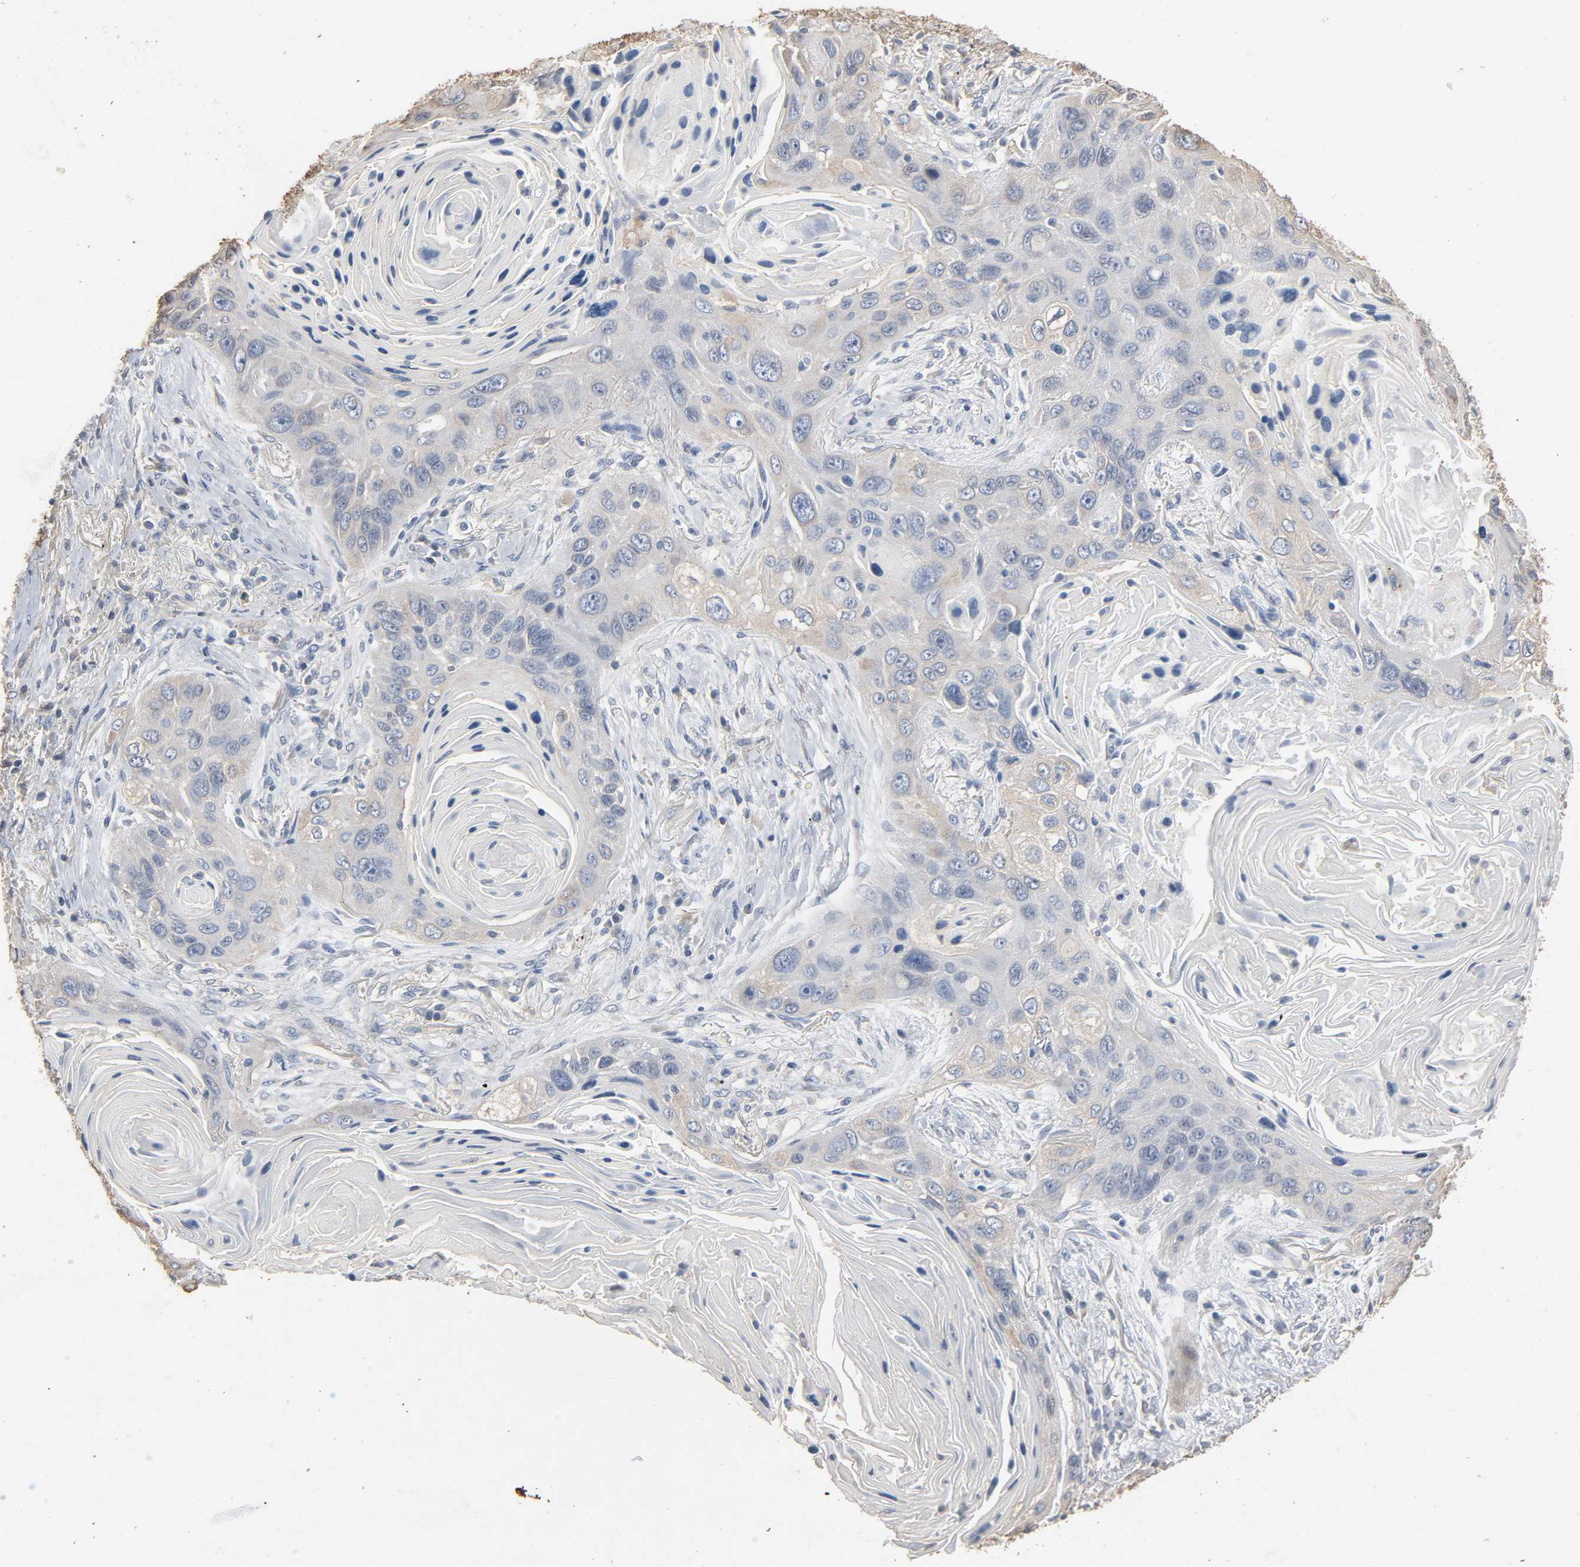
{"staining": {"intensity": "weak", "quantity": "<25%", "location": "cytoplasmic/membranous"}, "tissue": "lung cancer", "cell_type": "Tumor cells", "image_type": "cancer", "snomed": [{"axis": "morphology", "description": "Squamous cell carcinoma, NOS"}, {"axis": "topography", "description": "Lung"}], "caption": "Tumor cells show no significant positivity in lung squamous cell carcinoma.", "gene": "SOX6", "patient": {"sex": "female", "age": 67}}